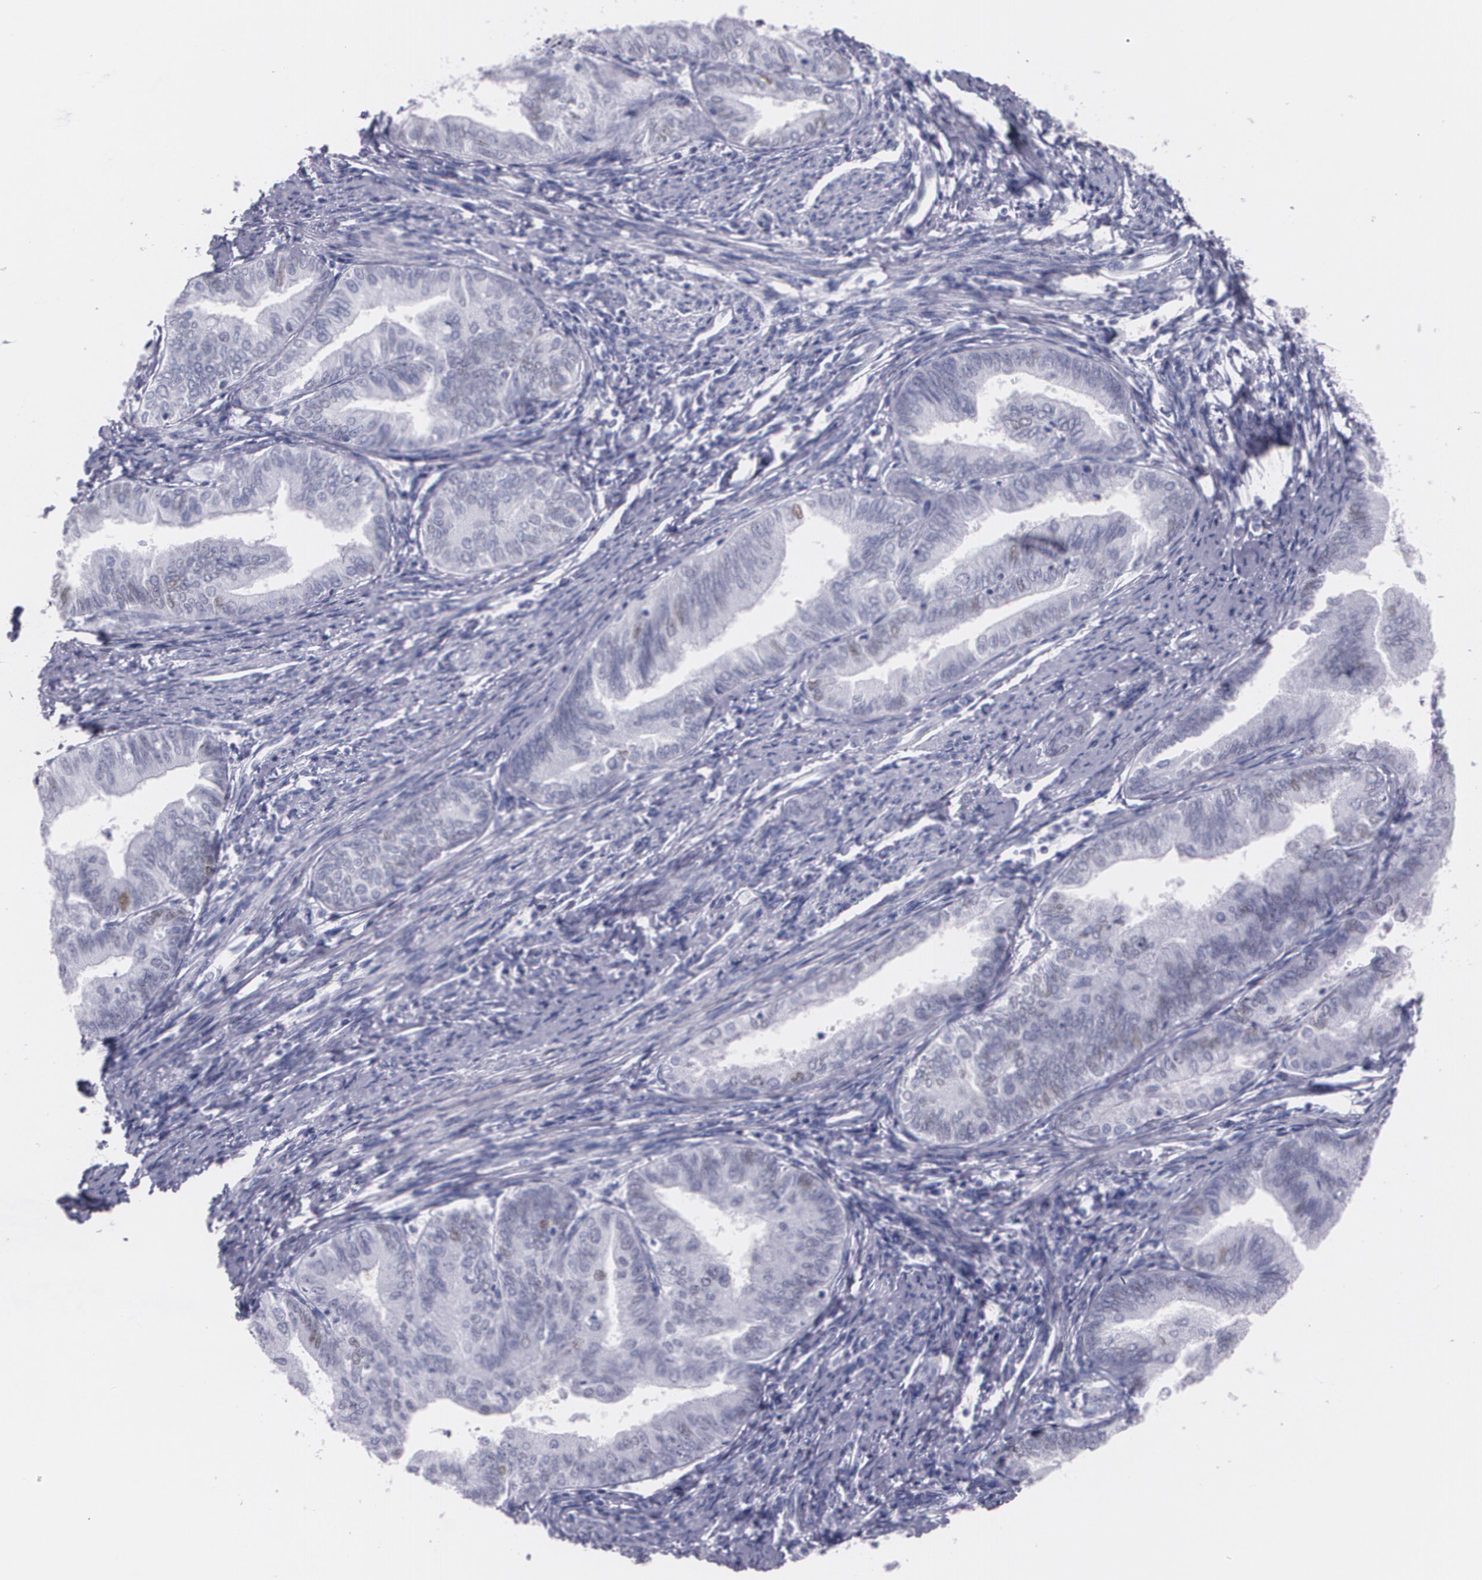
{"staining": {"intensity": "weak", "quantity": "<25%", "location": "nuclear"}, "tissue": "endometrial cancer", "cell_type": "Tumor cells", "image_type": "cancer", "snomed": [{"axis": "morphology", "description": "Adenocarcinoma, NOS"}, {"axis": "topography", "description": "Endometrium"}], "caption": "A histopathology image of adenocarcinoma (endometrial) stained for a protein displays no brown staining in tumor cells. The staining is performed using DAB (3,3'-diaminobenzidine) brown chromogen with nuclei counter-stained in using hematoxylin.", "gene": "TP53", "patient": {"sex": "female", "age": 66}}